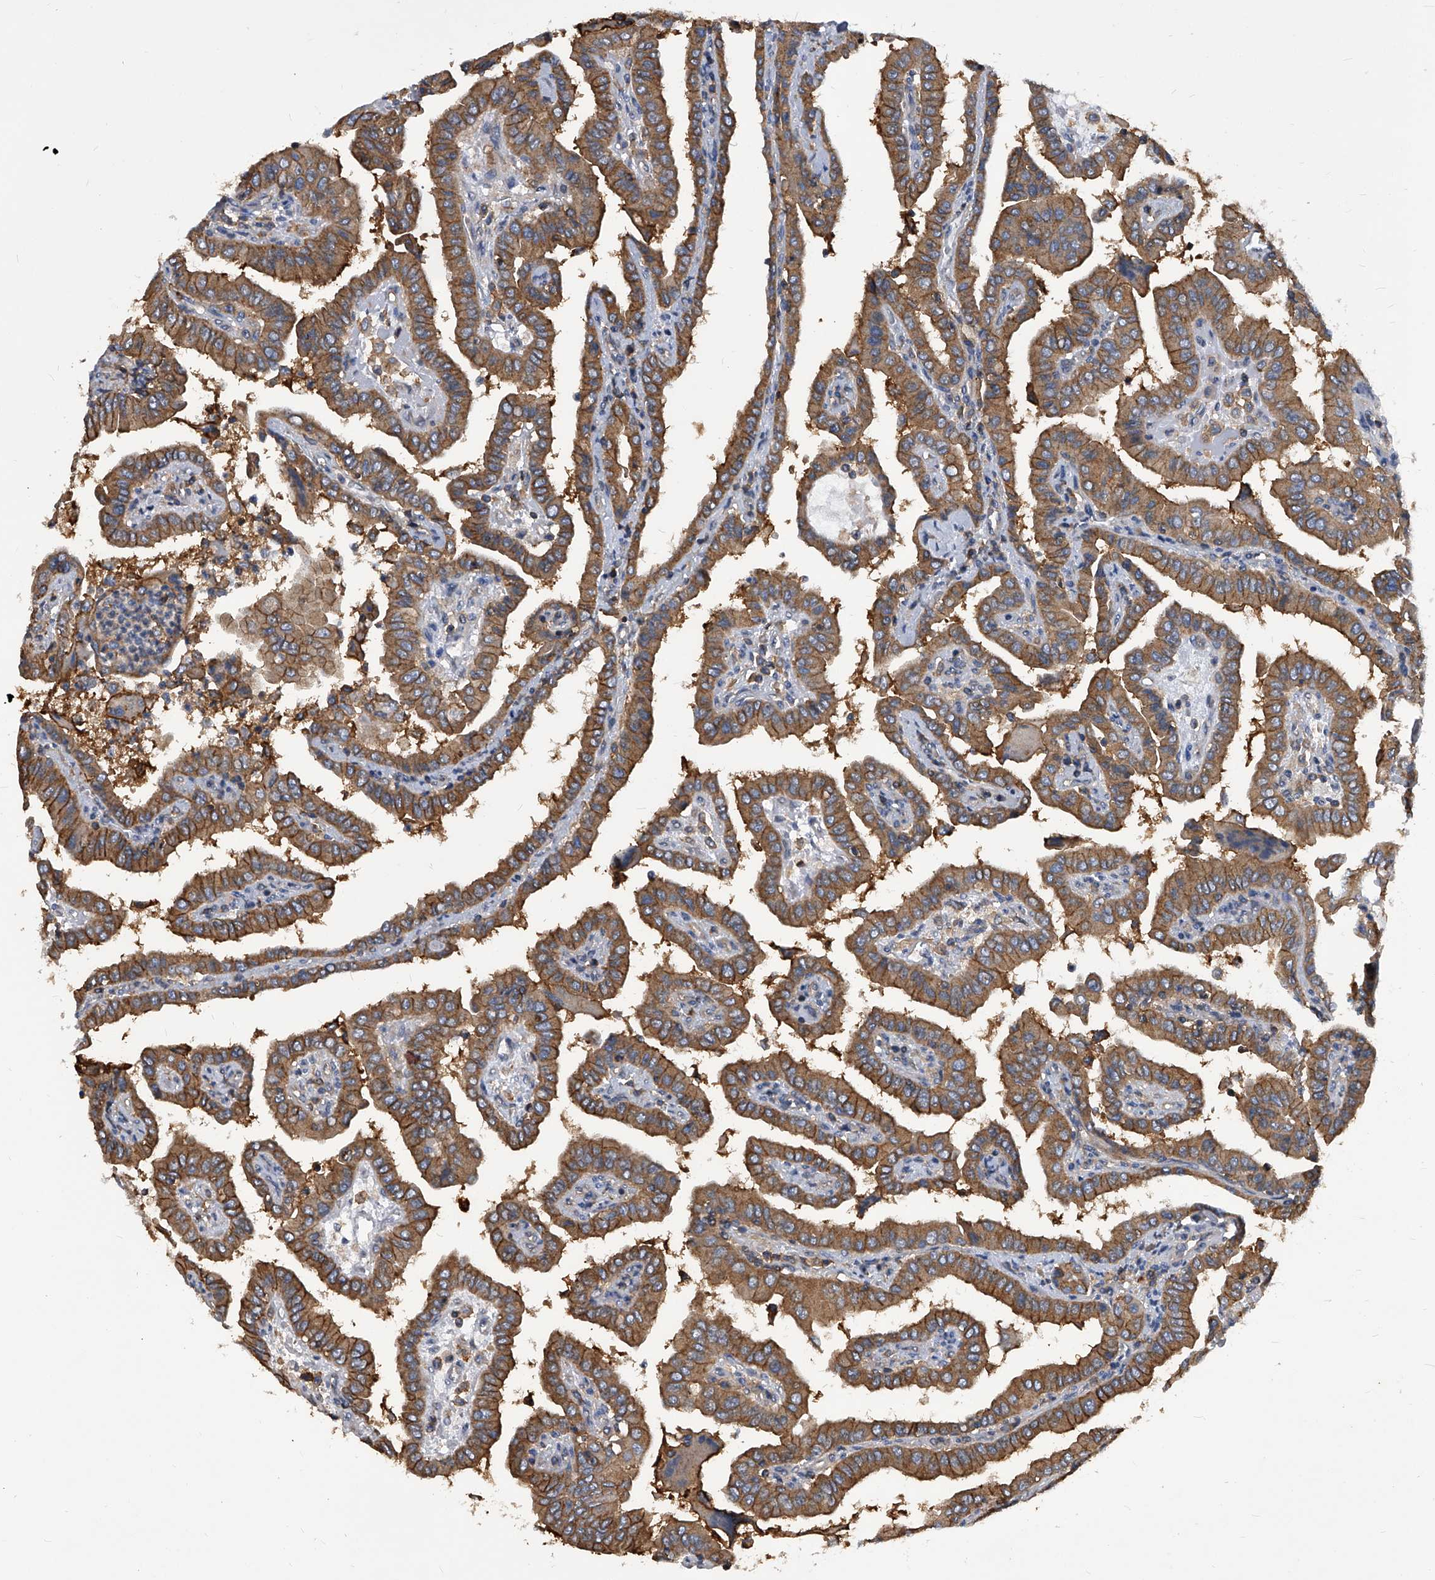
{"staining": {"intensity": "moderate", "quantity": ">75%", "location": "cytoplasmic/membranous"}, "tissue": "thyroid cancer", "cell_type": "Tumor cells", "image_type": "cancer", "snomed": [{"axis": "morphology", "description": "Papillary adenocarcinoma, NOS"}, {"axis": "topography", "description": "Thyroid gland"}], "caption": "Immunohistochemical staining of thyroid cancer demonstrates moderate cytoplasmic/membranous protein positivity in about >75% of tumor cells.", "gene": "ATG5", "patient": {"sex": "male", "age": 33}}